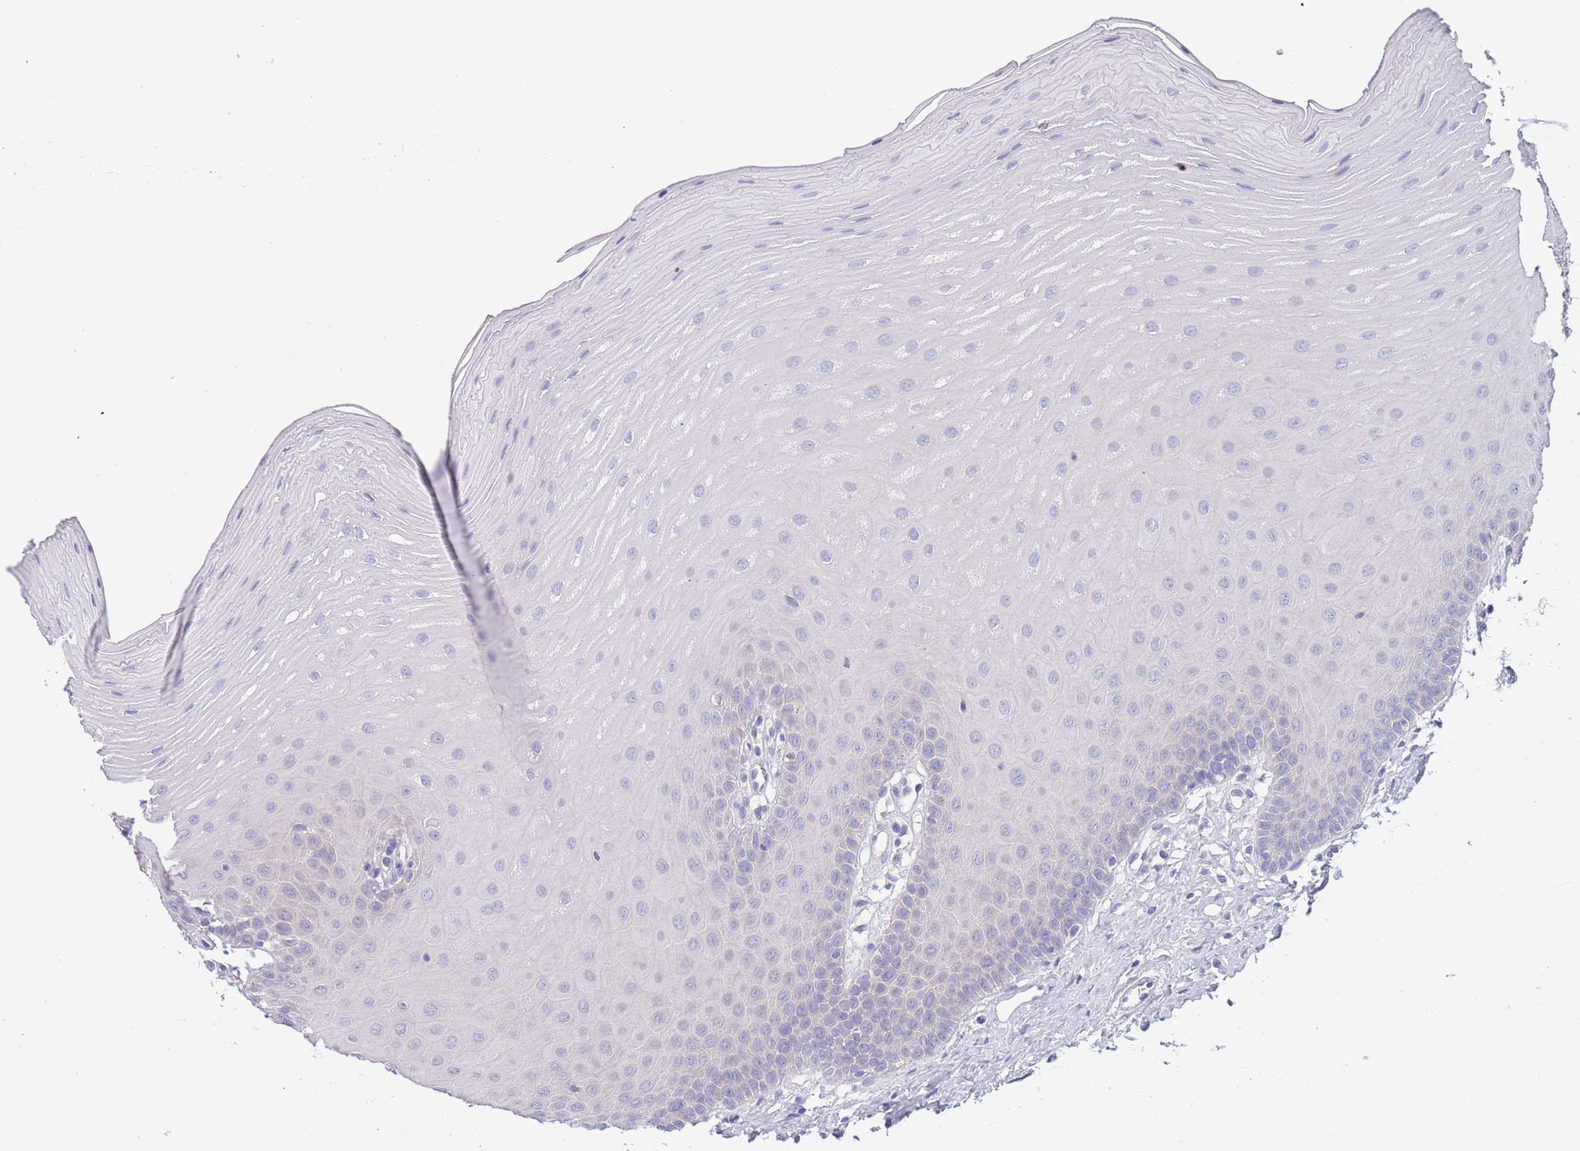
{"staining": {"intensity": "negative", "quantity": "none", "location": "none"}, "tissue": "oral mucosa", "cell_type": "Squamous epithelial cells", "image_type": "normal", "snomed": [{"axis": "morphology", "description": "Normal tissue, NOS"}, {"axis": "topography", "description": "Oral tissue"}], "caption": "Oral mucosa stained for a protein using IHC demonstrates no staining squamous epithelial cells.", "gene": "TYW1B", "patient": {"sex": "female", "age": 39}}